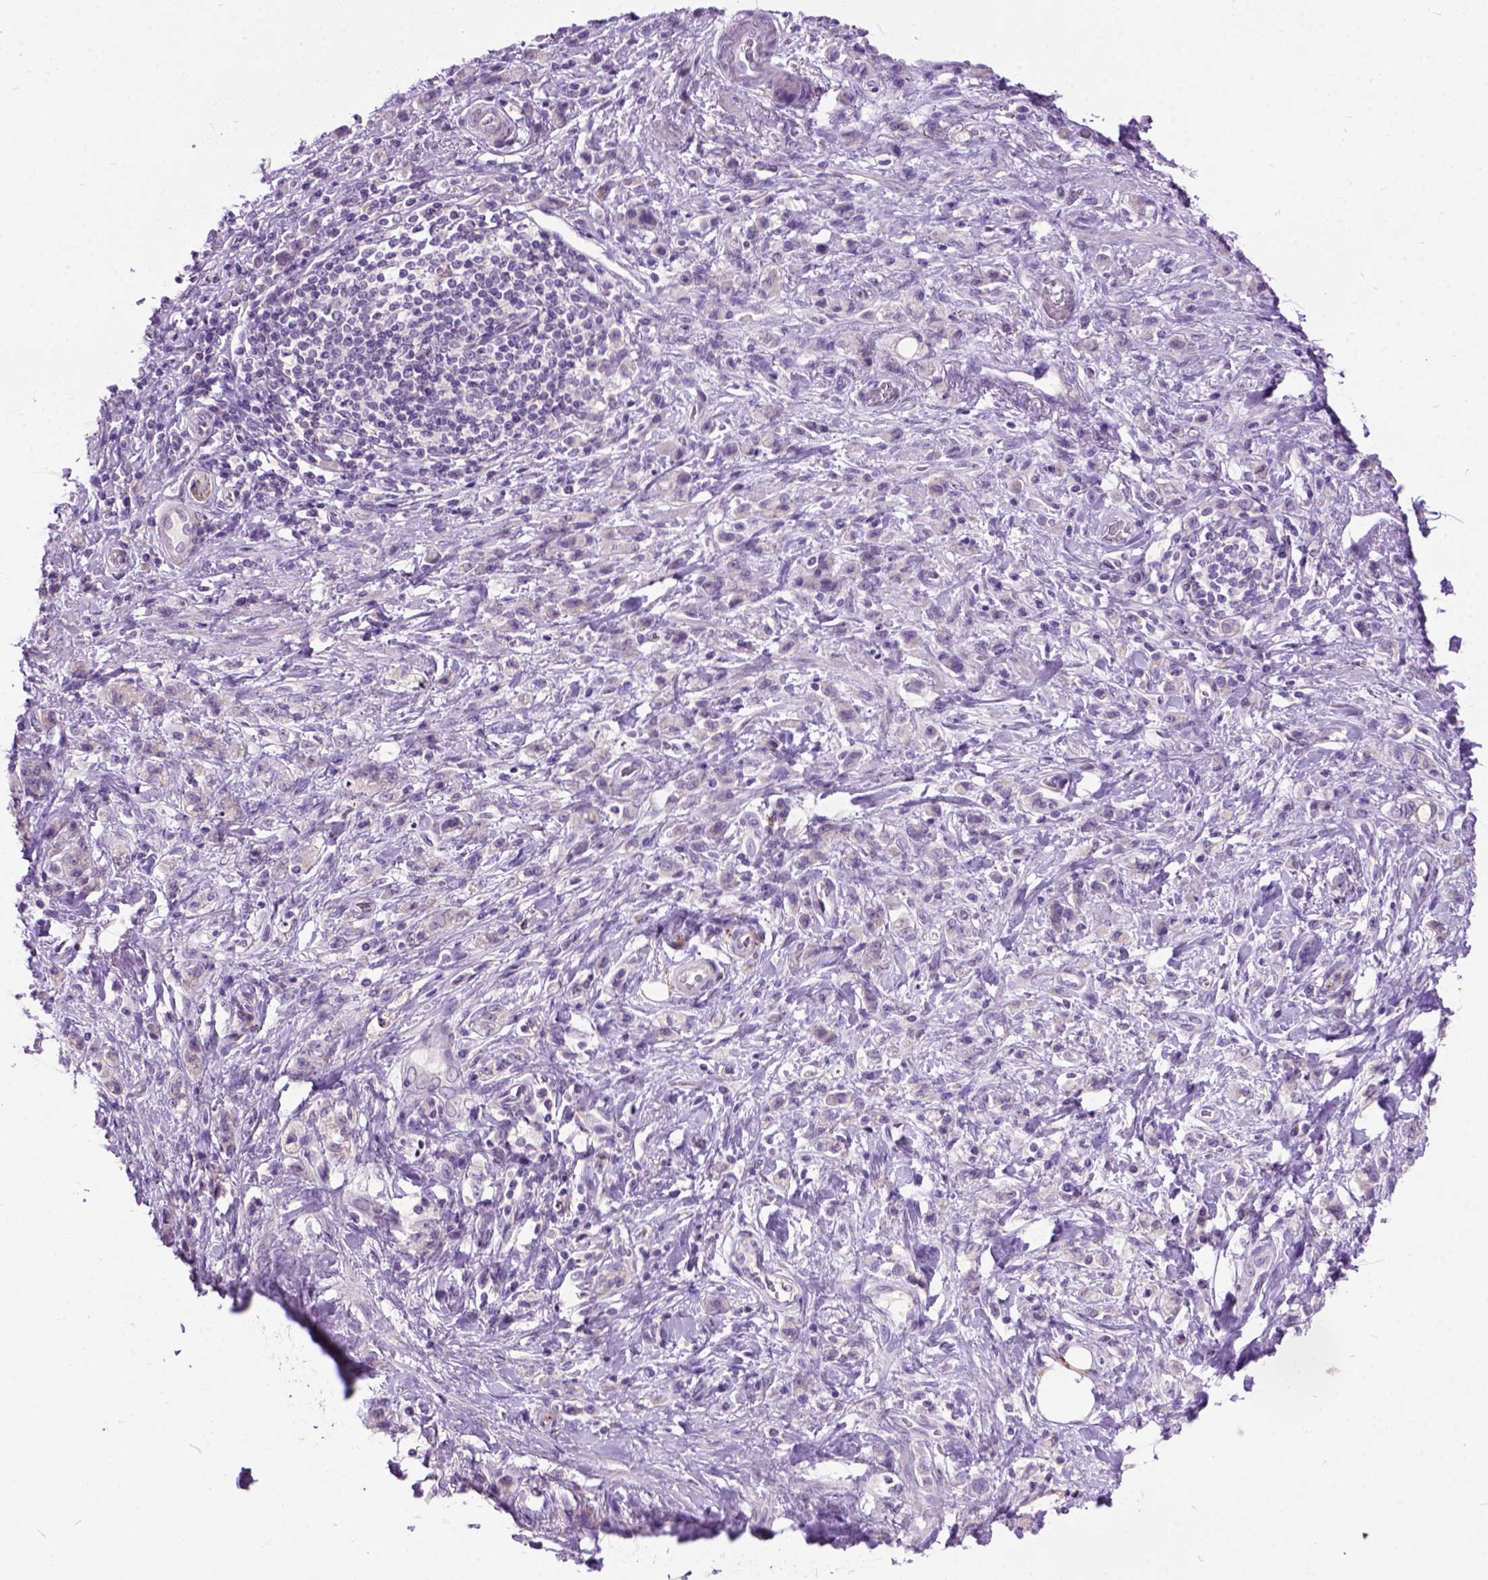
{"staining": {"intensity": "negative", "quantity": "none", "location": "none"}, "tissue": "stomach cancer", "cell_type": "Tumor cells", "image_type": "cancer", "snomed": [{"axis": "morphology", "description": "Adenocarcinoma, NOS"}, {"axis": "topography", "description": "Stomach"}], "caption": "A histopathology image of human stomach adenocarcinoma is negative for staining in tumor cells.", "gene": "MAPT", "patient": {"sex": "male", "age": 77}}